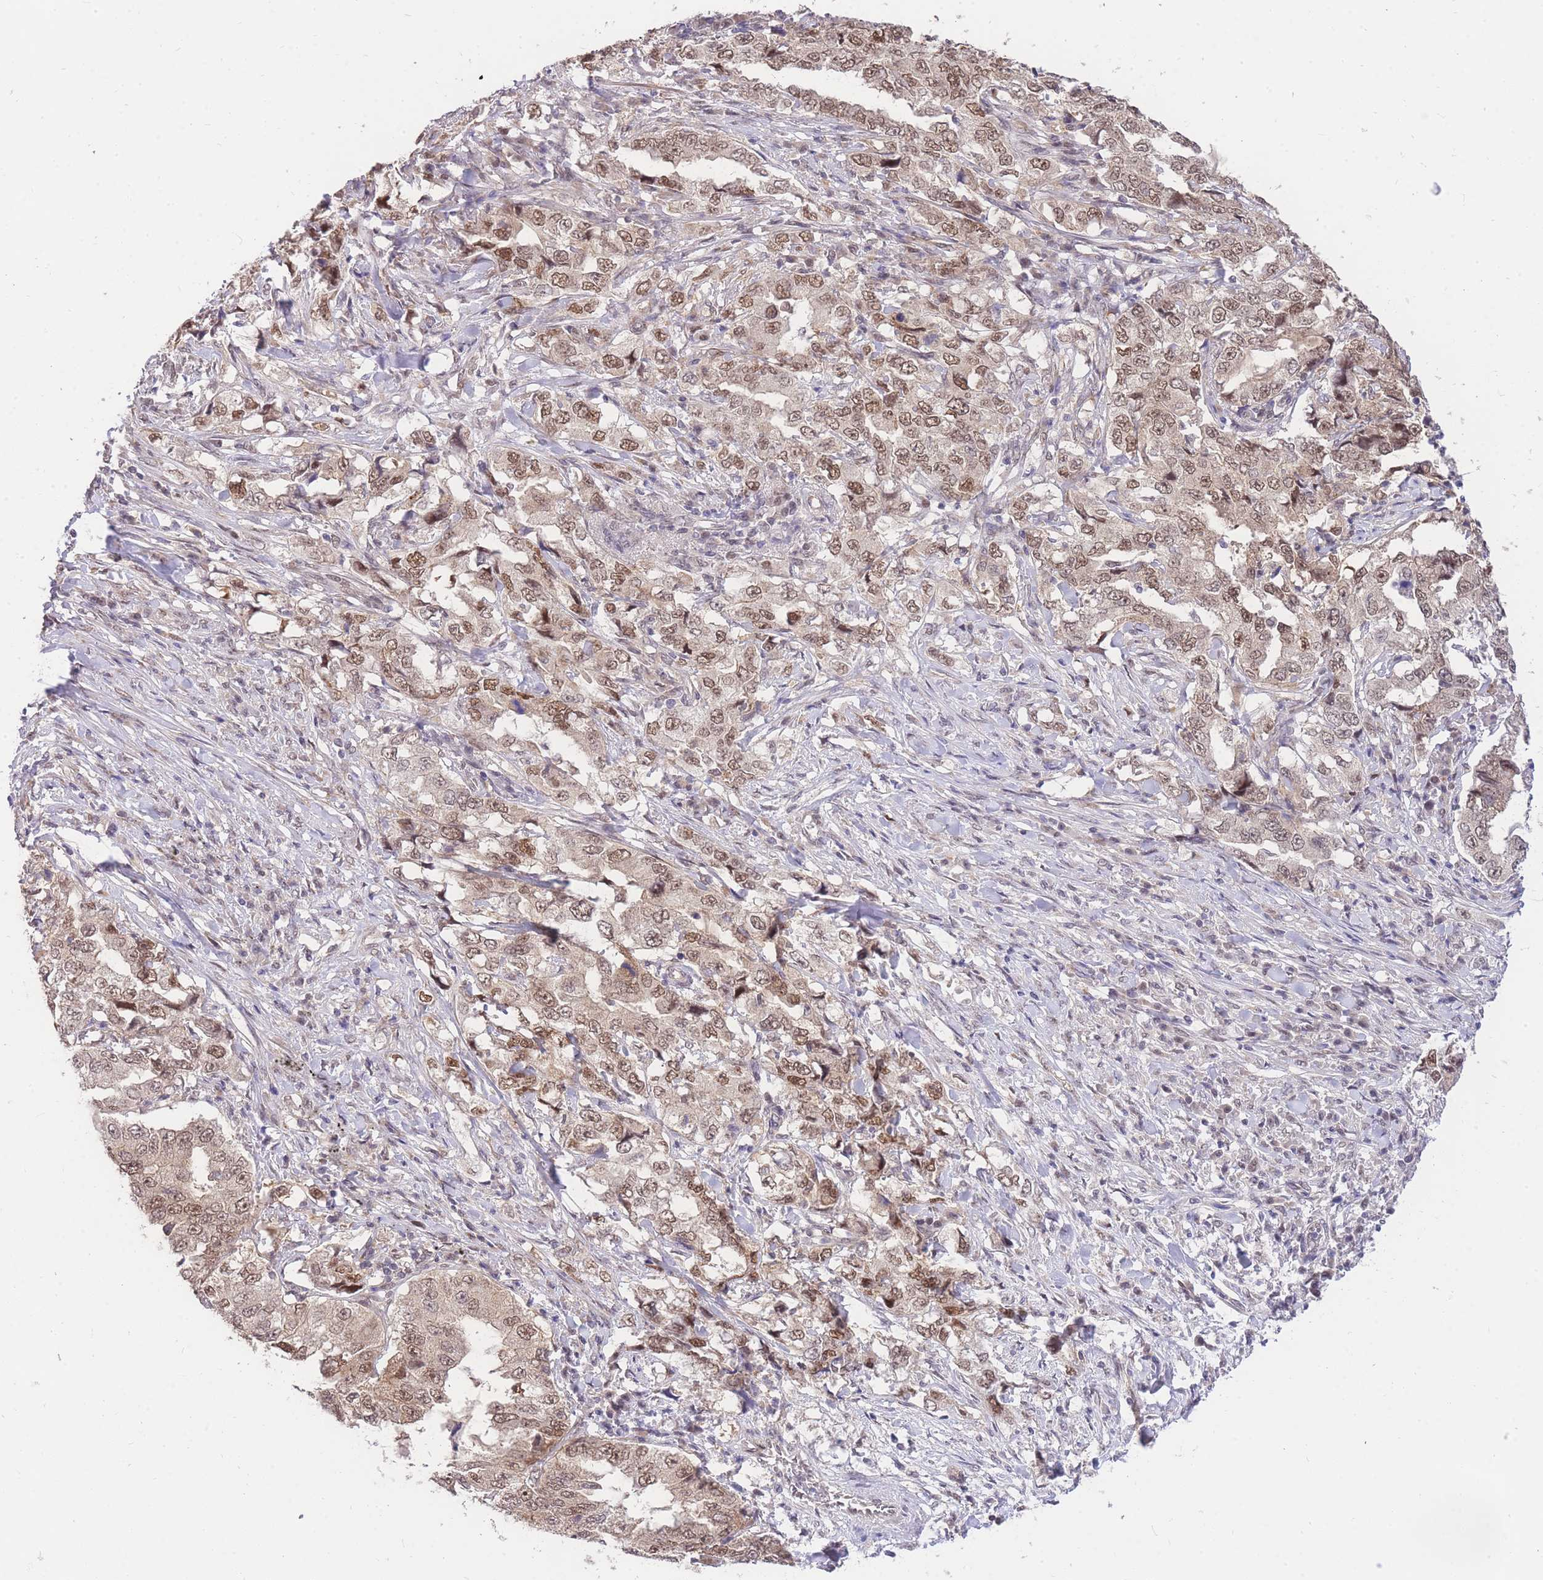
{"staining": {"intensity": "moderate", "quantity": ">75%", "location": "nuclear"}, "tissue": "lung cancer", "cell_type": "Tumor cells", "image_type": "cancer", "snomed": [{"axis": "morphology", "description": "Adenocarcinoma, NOS"}, {"axis": "topography", "description": "Lung"}], "caption": "Immunohistochemical staining of human lung cancer (adenocarcinoma) demonstrates medium levels of moderate nuclear expression in approximately >75% of tumor cells.", "gene": "UBXN7", "patient": {"sex": "female", "age": 51}}